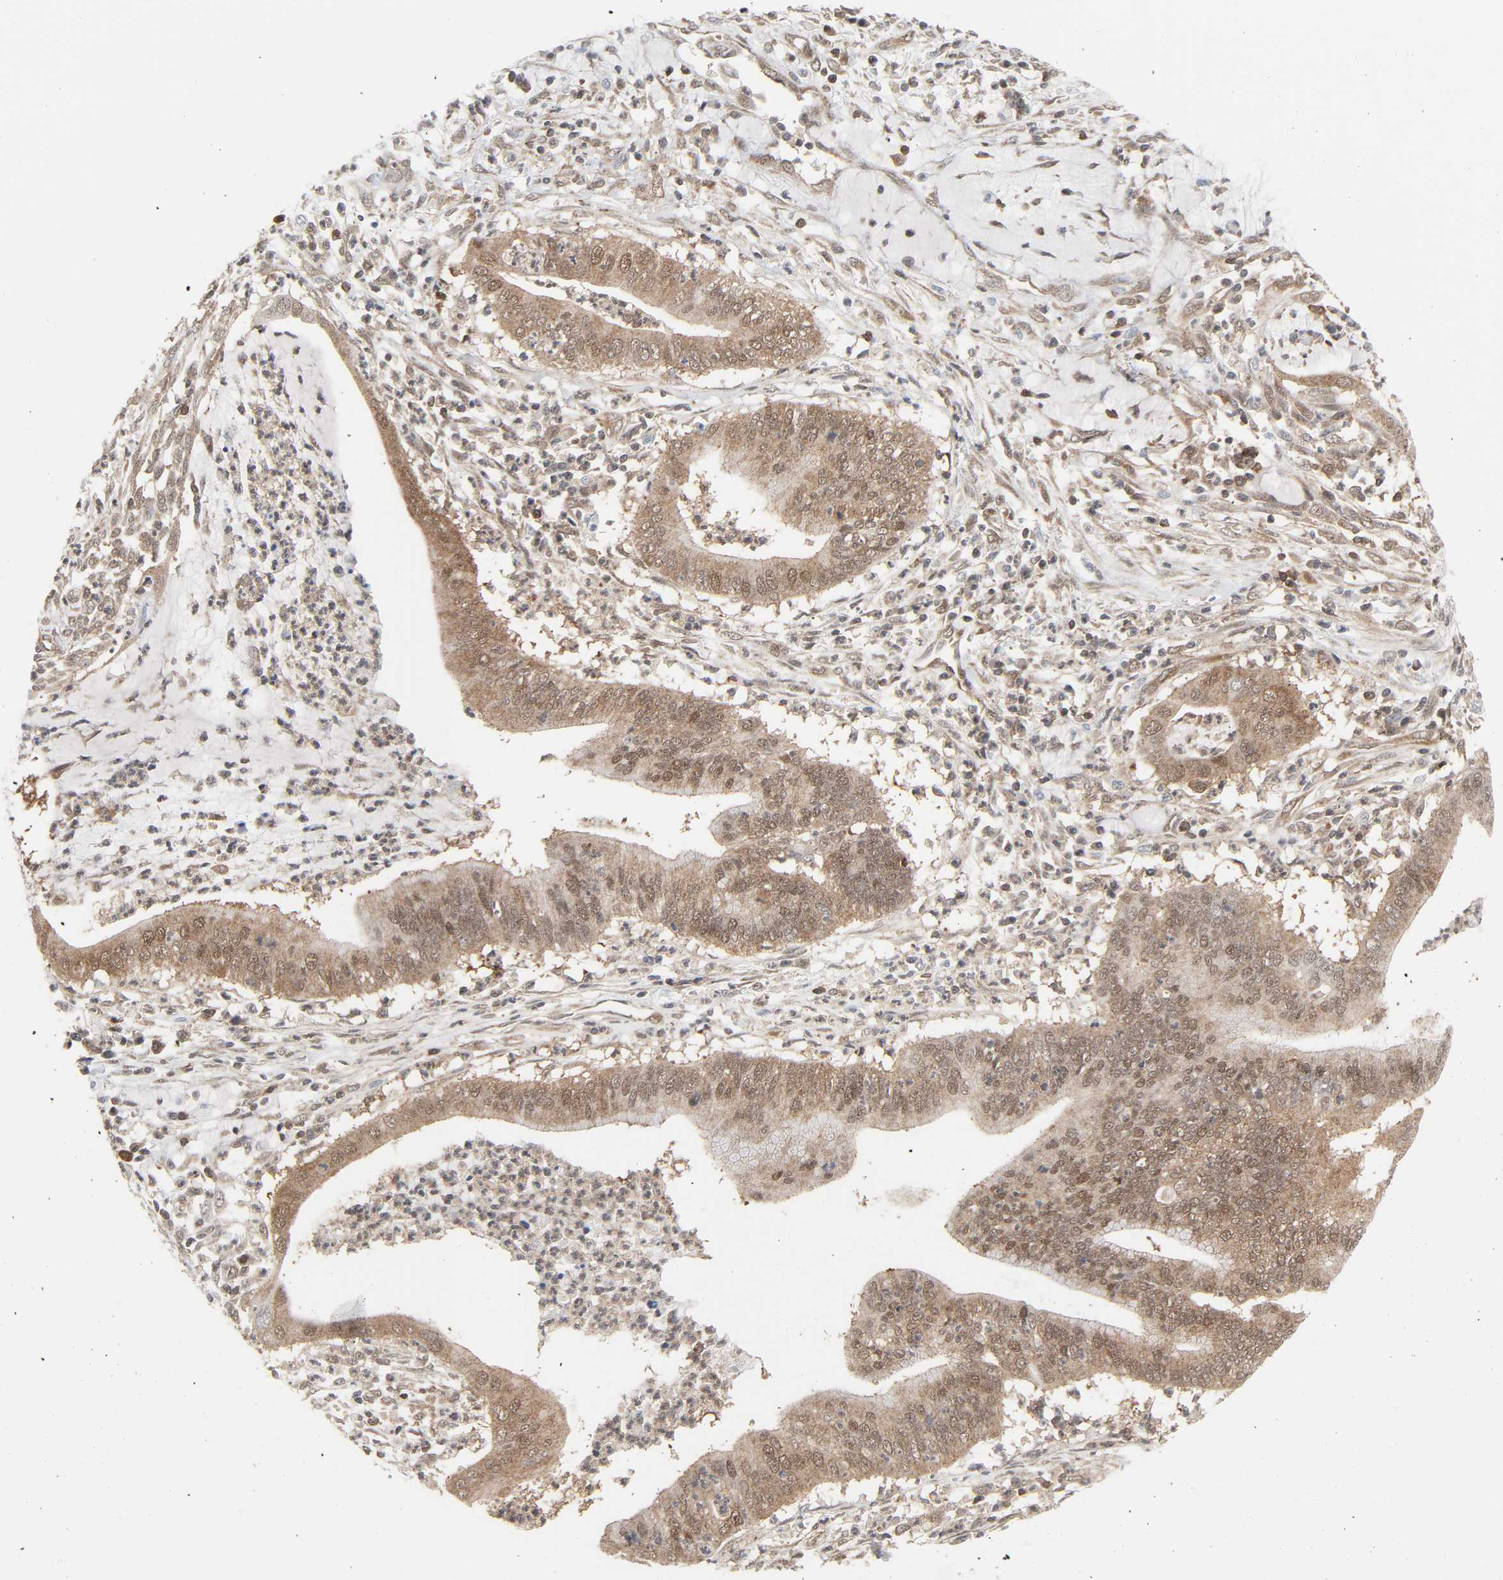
{"staining": {"intensity": "weak", "quantity": ">75%", "location": "cytoplasmic/membranous,nuclear"}, "tissue": "cervical cancer", "cell_type": "Tumor cells", "image_type": "cancer", "snomed": [{"axis": "morphology", "description": "Adenocarcinoma, NOS"}, {"axis": "topography", "description": "Cervix"}], "caption": "An image showing weak cytoplasmic/membranous and nuclear staining in about >75% of tumor cells in cervical cancer, as visualized by brown immunohistochemical staining.", "gene": "GSK3A", "patient": {"sex": "female", "age": 36}}